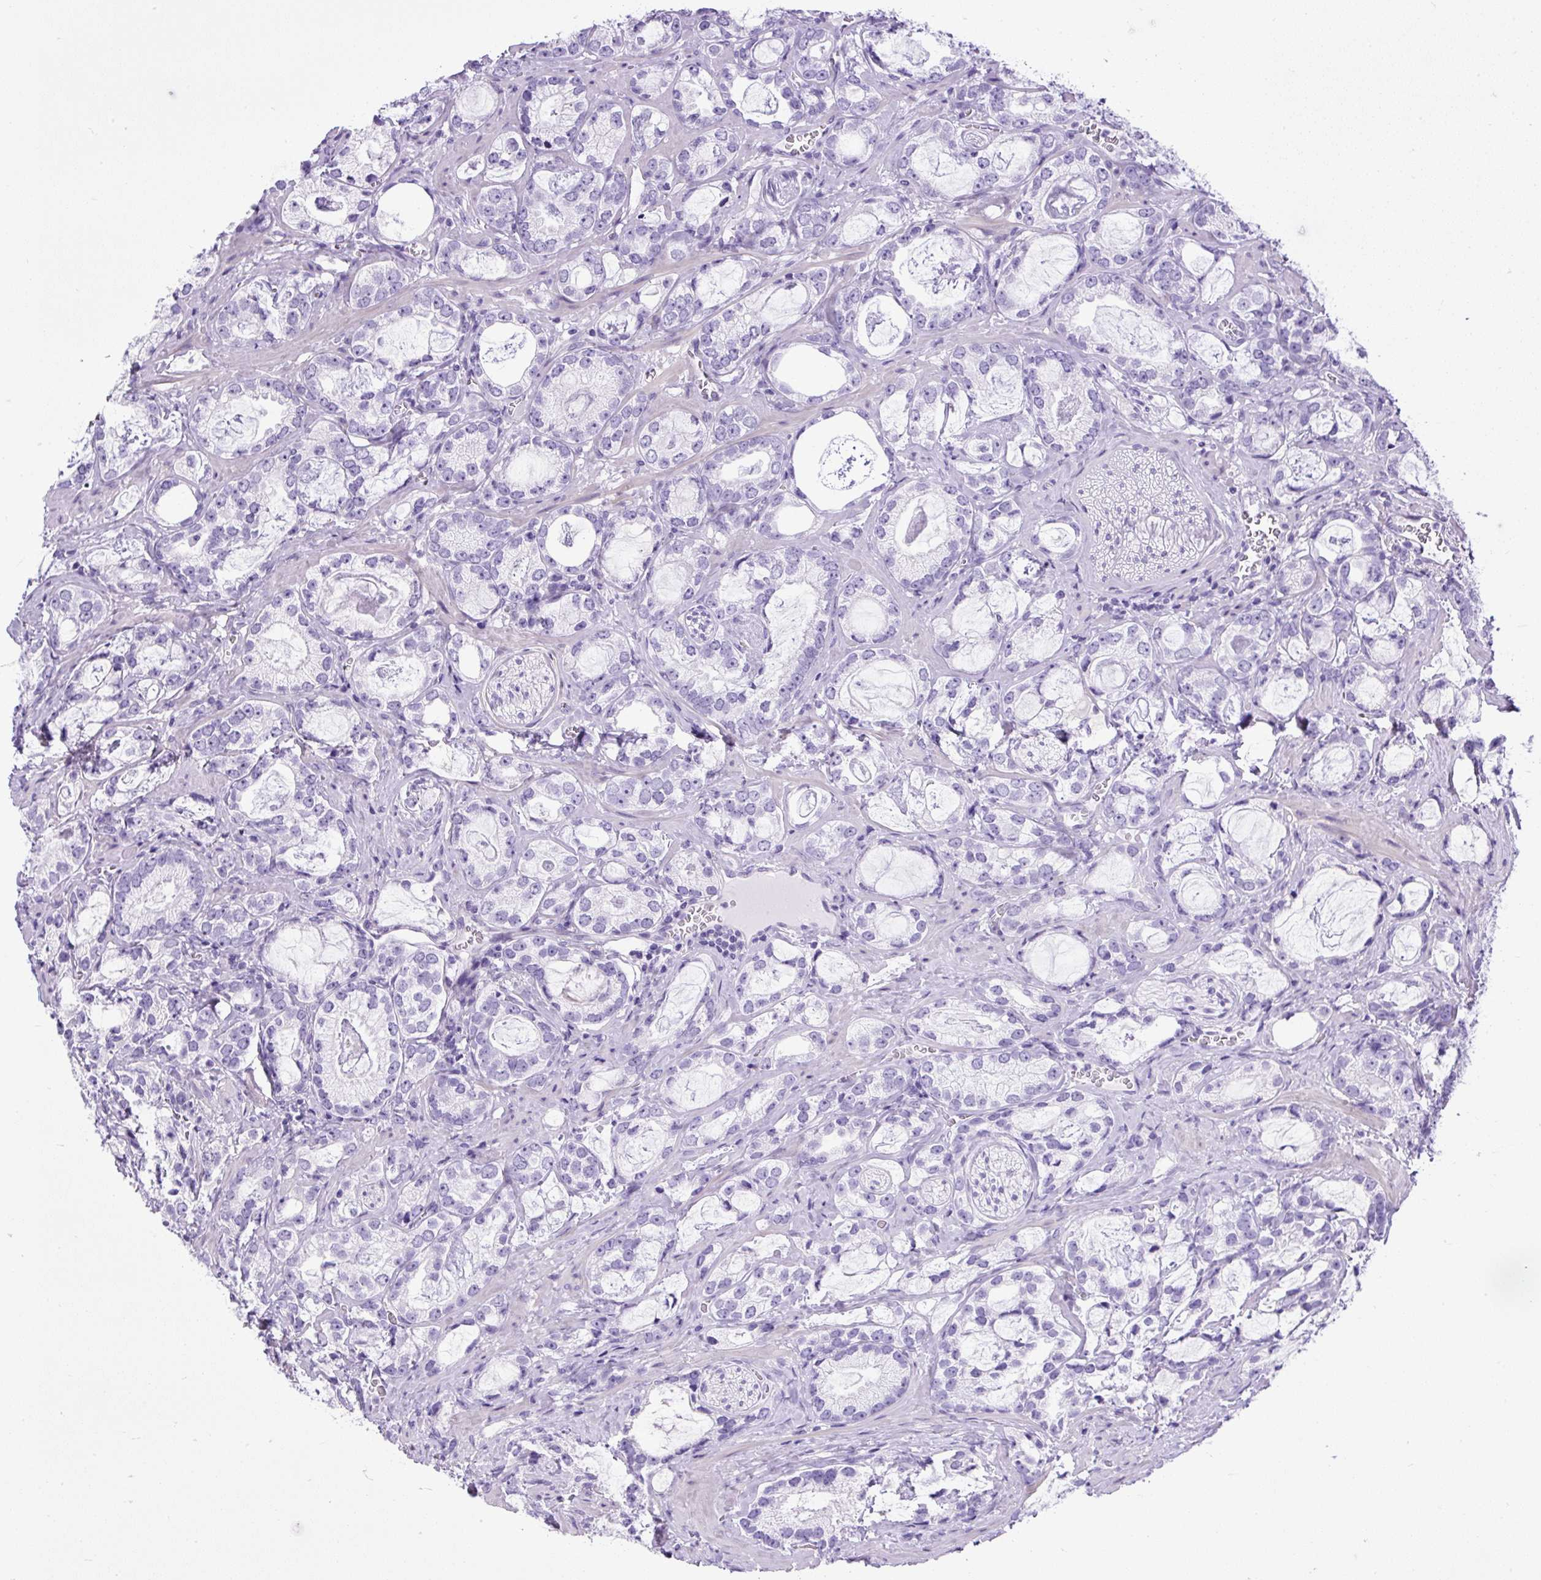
{"staining": {"intensity": "negative", "quantity": "none", "location": "none"}, "tissue": "prostate cancer", "cell_type": "Tumor cells", "image_type": "cancer", "snomed": [{"axis": "morphology", "description": "Adenocarcinoma, Medium grade"}, {"axis": "topography", "description": "Prostate"}], "caption": "Tumor cells are negative for brown protein staining in adenocarcinoma (medium-grade) (prostate). (Stains: DAB (3,3'-diaminobenzidine) immunohistochemistry with hematoxylin counter stain, Microscopy: brightfield microscopy at high magnification).", "gene": "UPP1", "patient": {"sex": "male", "age": 57}}